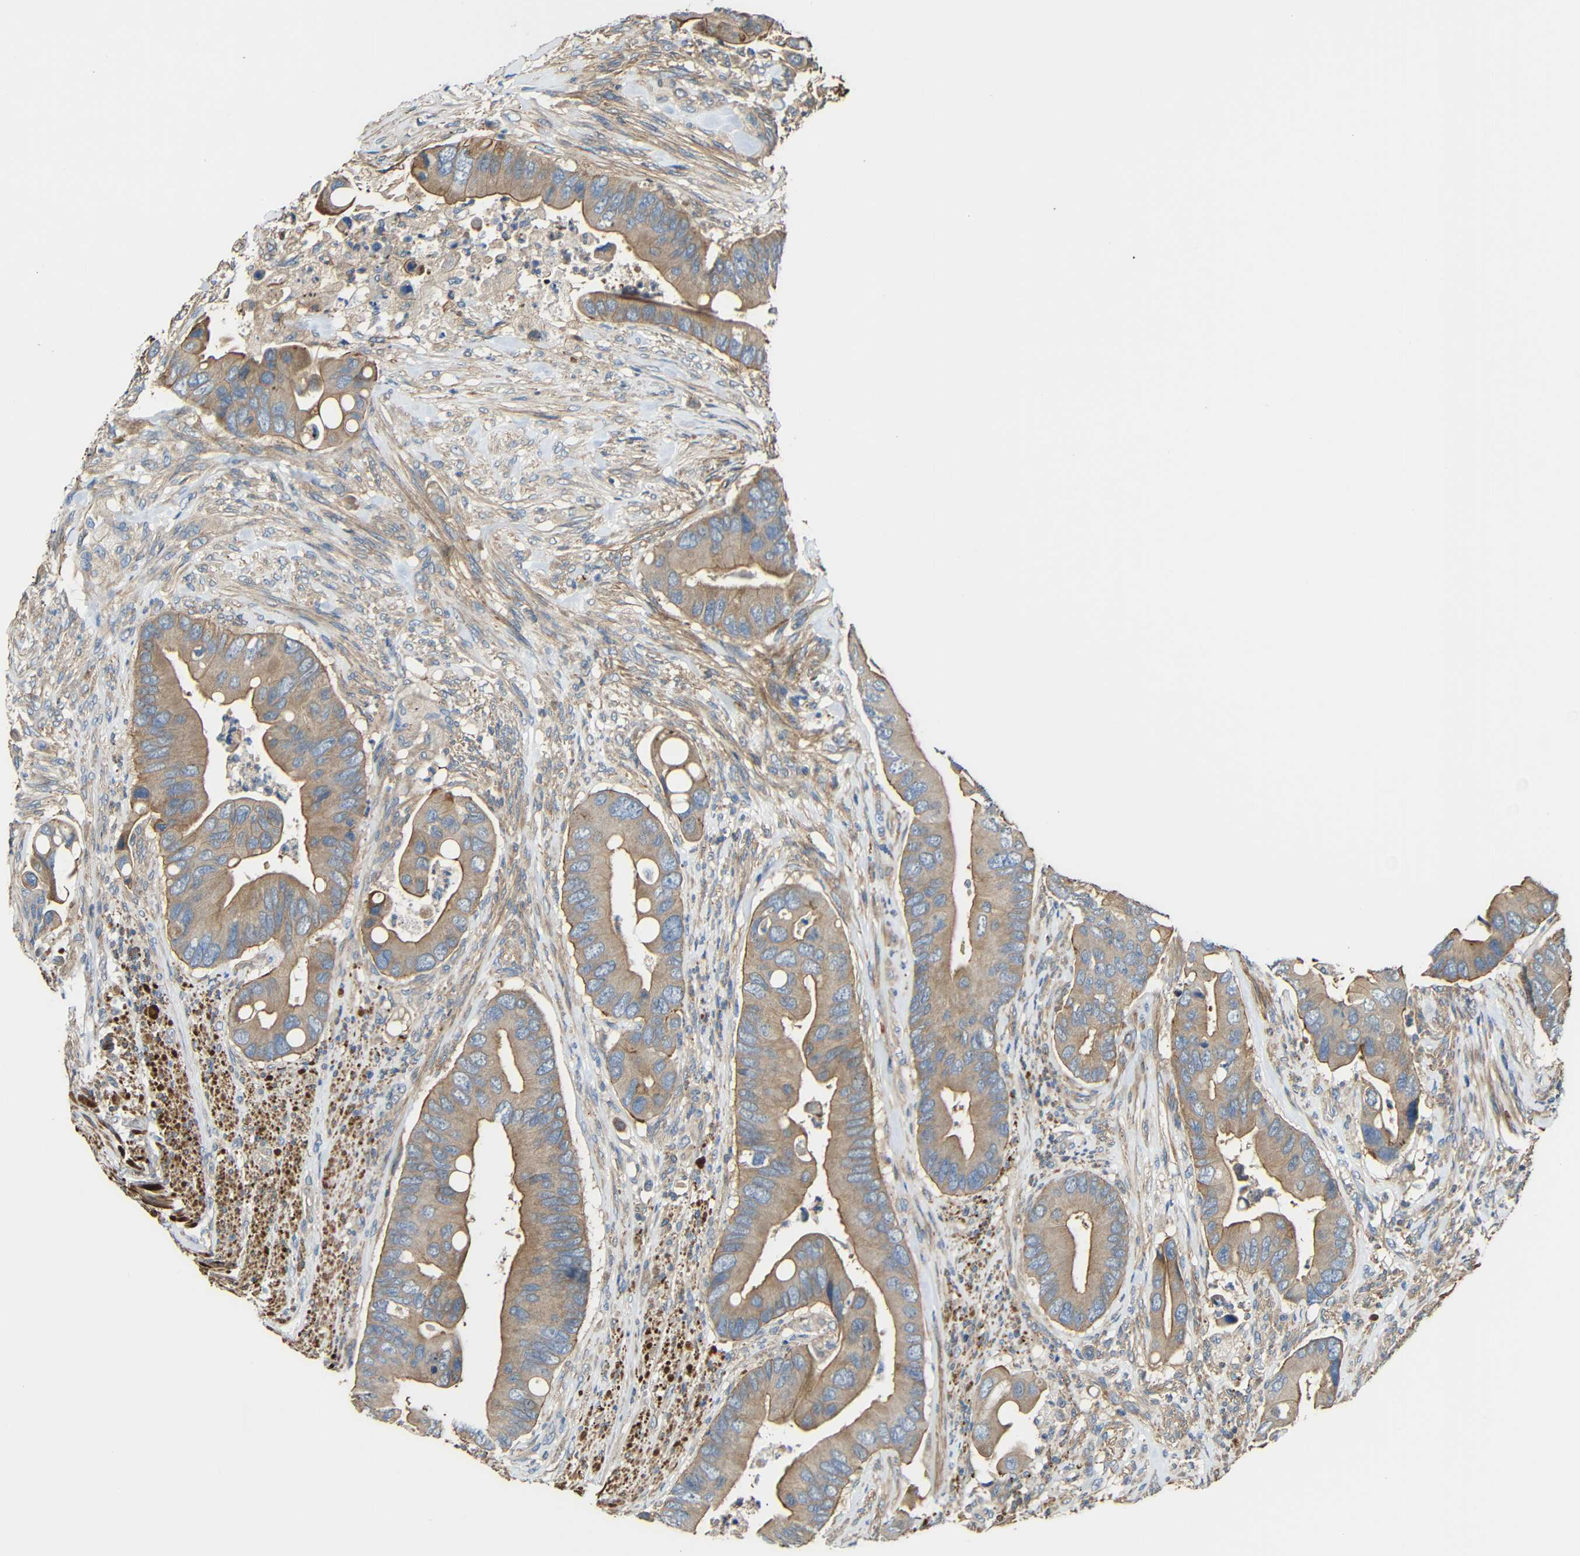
{"staining": {"intensity": "weak", "quantity": ">75%", "location": "cytoplasmic/membranous"}, "tissue": "colorectal cancer", "cell_type": "Tumor cells", "image_type": "cancer", "snomed": [{"axis": "morphology", "description": "Adenocarcinoma, NOS"}, {"axis": "topography", "description": "Rectum"}], "caption": "Tumor cells demonstrate low levels of weak cytoplasmic/membranous expression in approximately >75% of cells in human colorectal adenocarcinoma. Nuclei are stained in blue.", "gene": "RHOT2", "patient": {"sex": "female", "age": 57}}